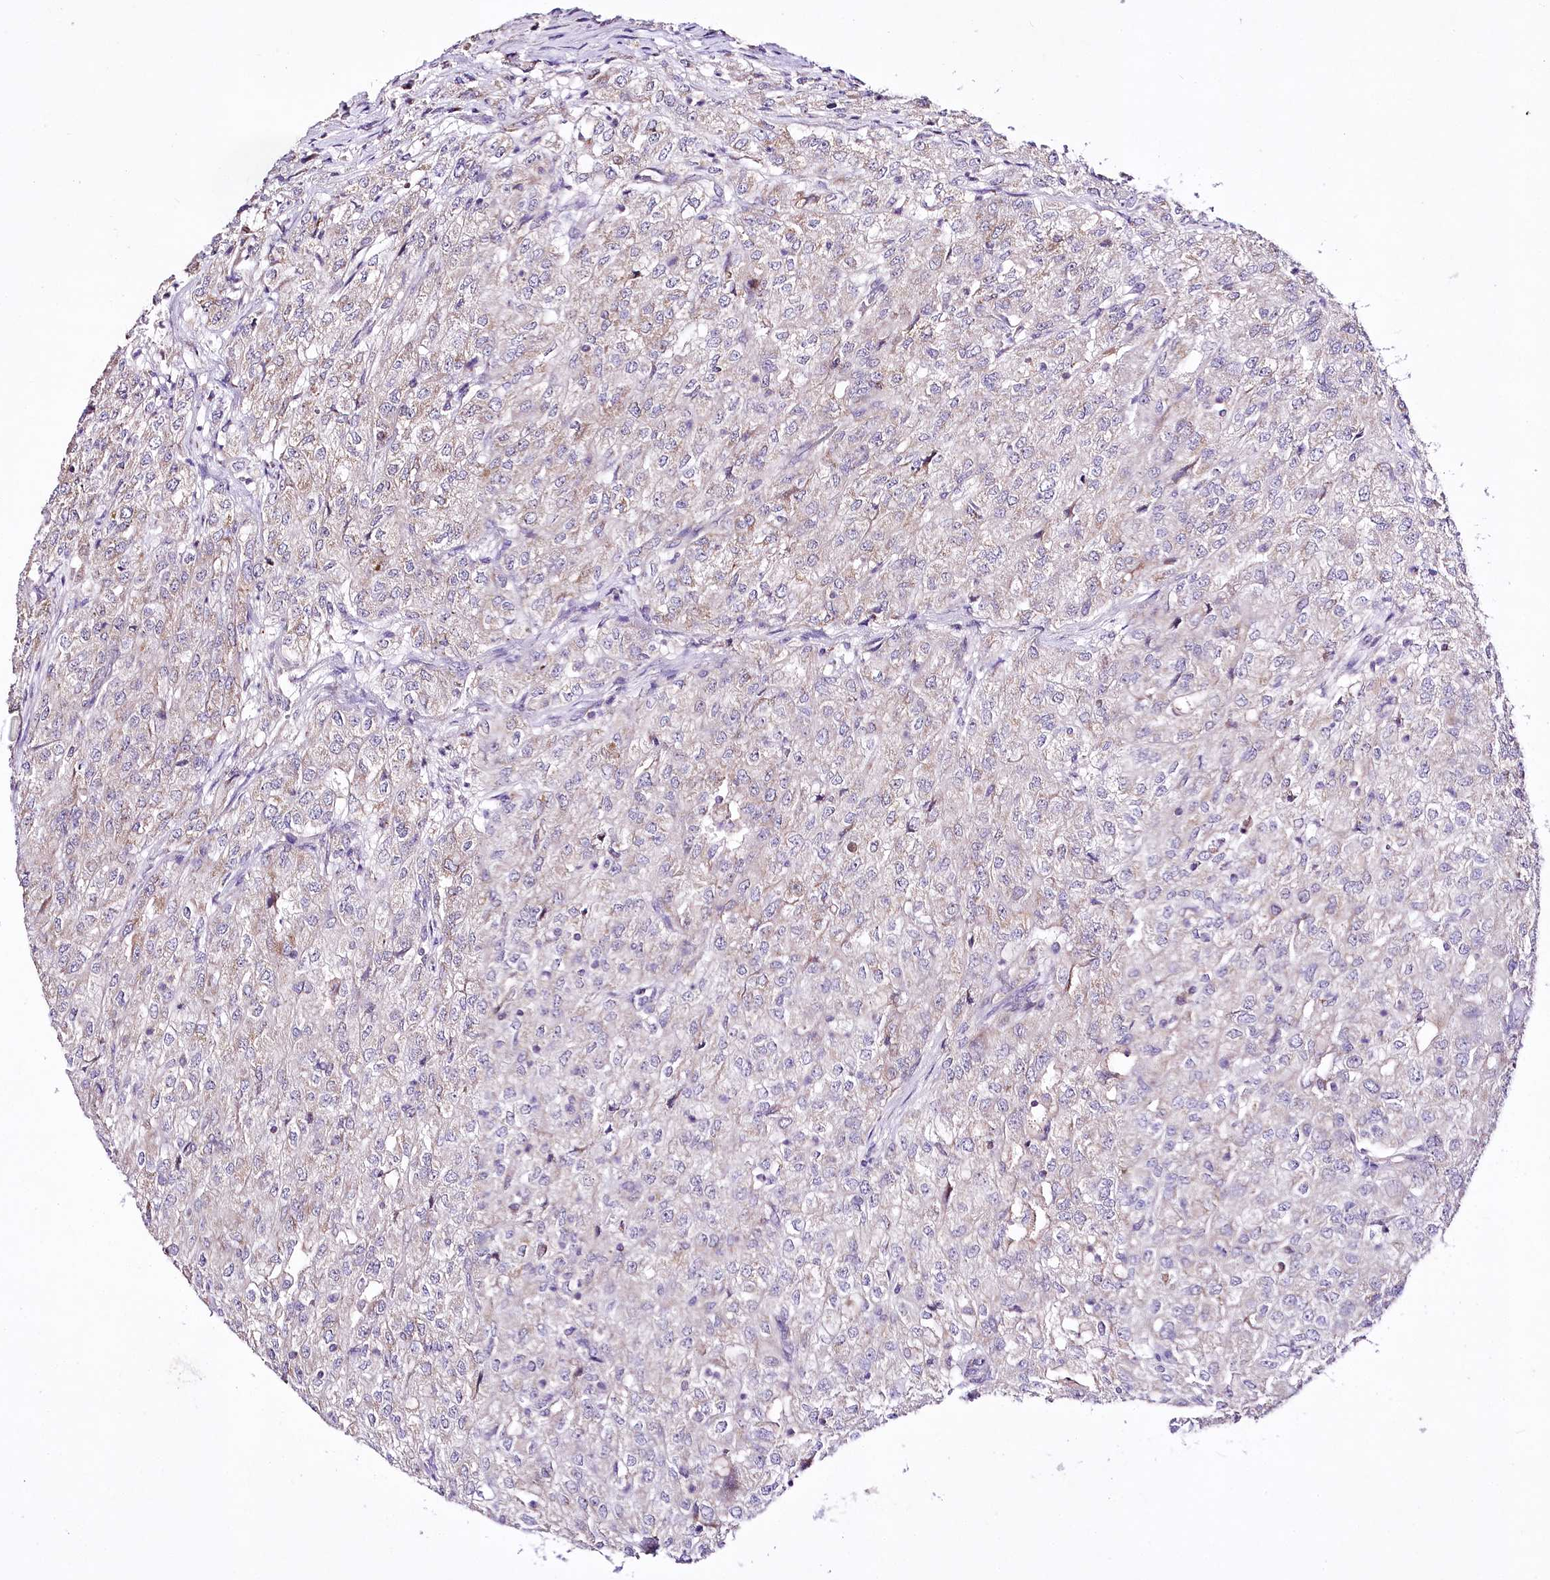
{"staining": {"intensity": "weak", "quantity": "<25%", "location": "cytoplasmic/membranous"}, "tissue": "renal cancer", "cell_type": "Tumor cells", "image_type": "cancer", "snomed": [{"axis": "morphology", "description": "Adenocarcinoma, NOS"}, {"axis": "topography", "description": "Kidney"}], "caption": "An immunohistochemistry (IHC) histopathology image of renal cancer is shown. There is no staining in tumor cells of renal cancer.", "gene": "ATE1", "patient": {"sex": "female", "age": 54}}